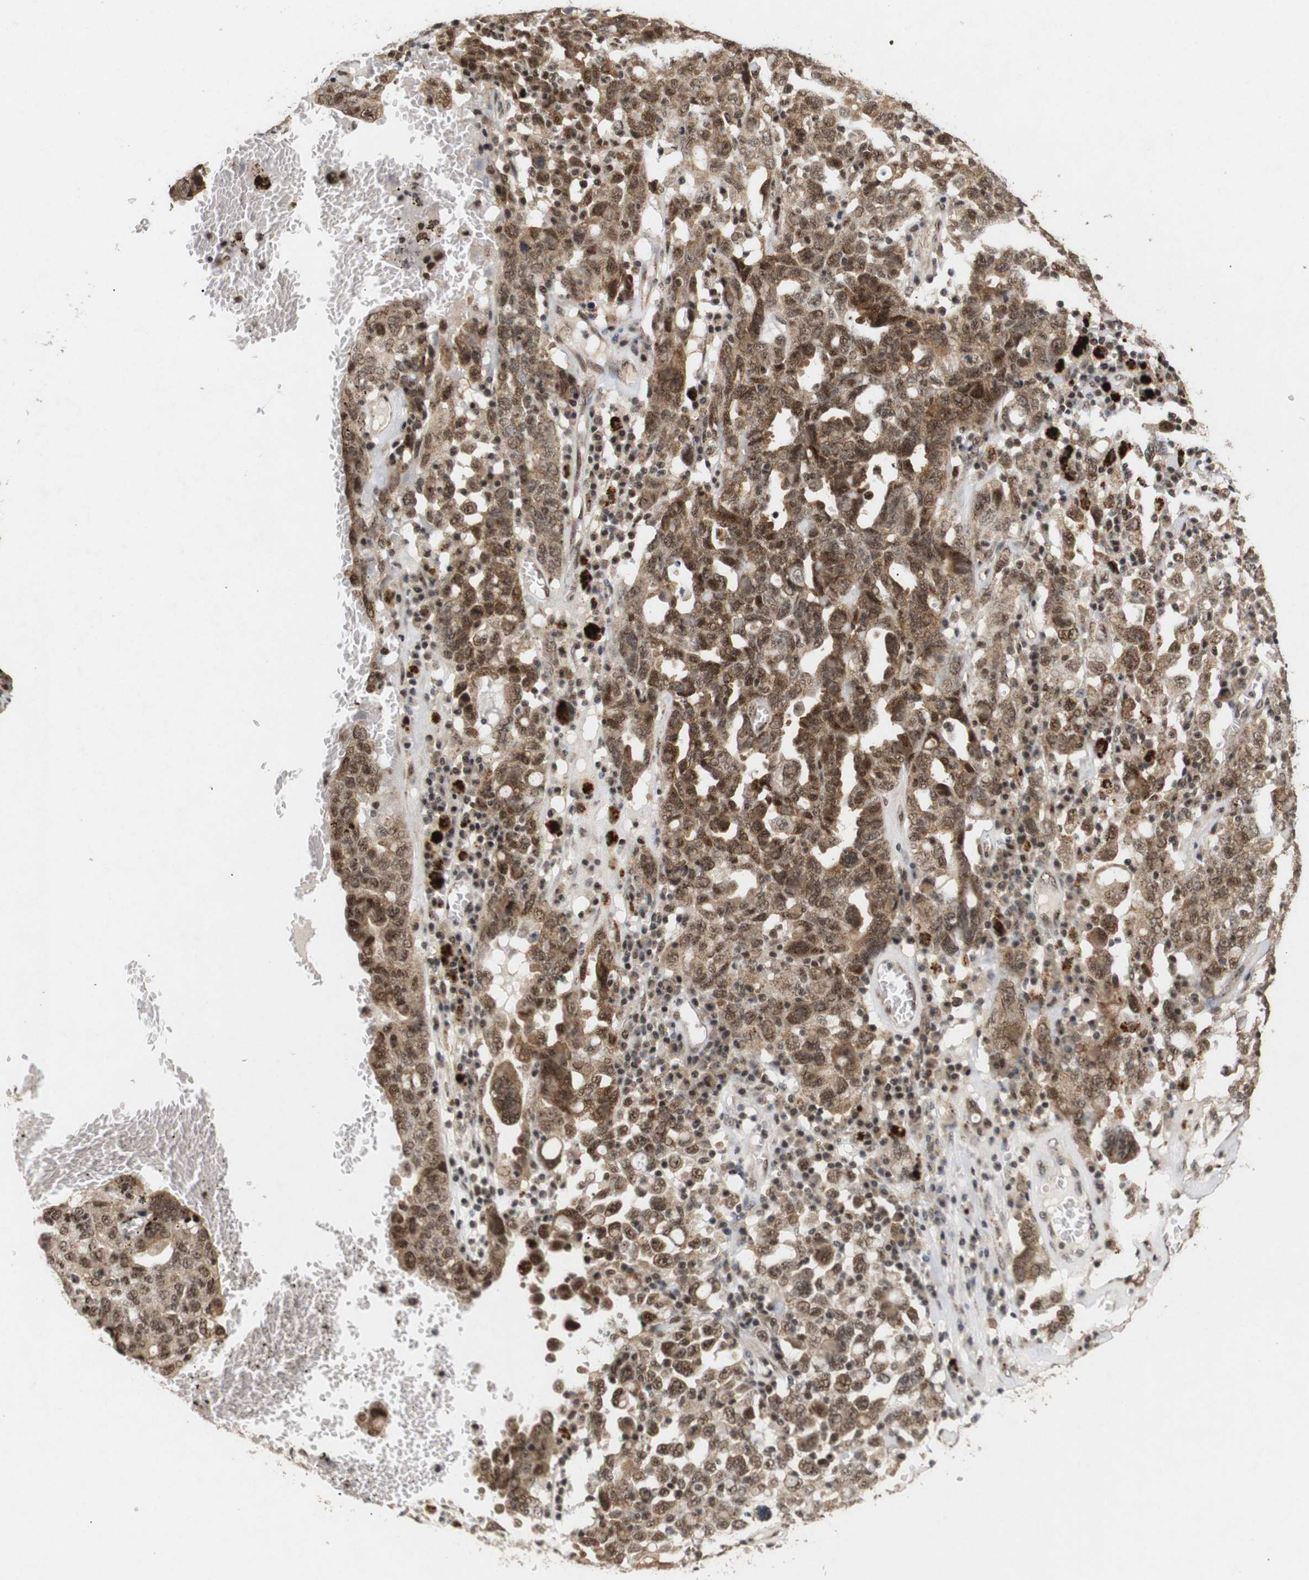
{"staining": {"intensity": "moderate", "quantity": ">75%", "location": "cytoplasmic/membranous,nuclear"}, "tissue": "ovarian cancer", "cell_type": "Tumor cells", "image_type": "cancer", "snomed": [{"axis": "morphology", "description": "Carcinoma, endometroid"}, {"axis": "topography", "description": "Ovary"}], "caption": "Immunohistochemical staining of ovarian cancer (endometroid carcinoma) exhibits moderate cytoplasmic/membranous and nuclear protein expression in approximately >75% of tumor cells. (DAB (3,3'-diaminobenzidine) = brown stain, brightfield microscopy at high magnification).", "gene": "PYM1", "patient": {"sex": "female", "age": 62}}